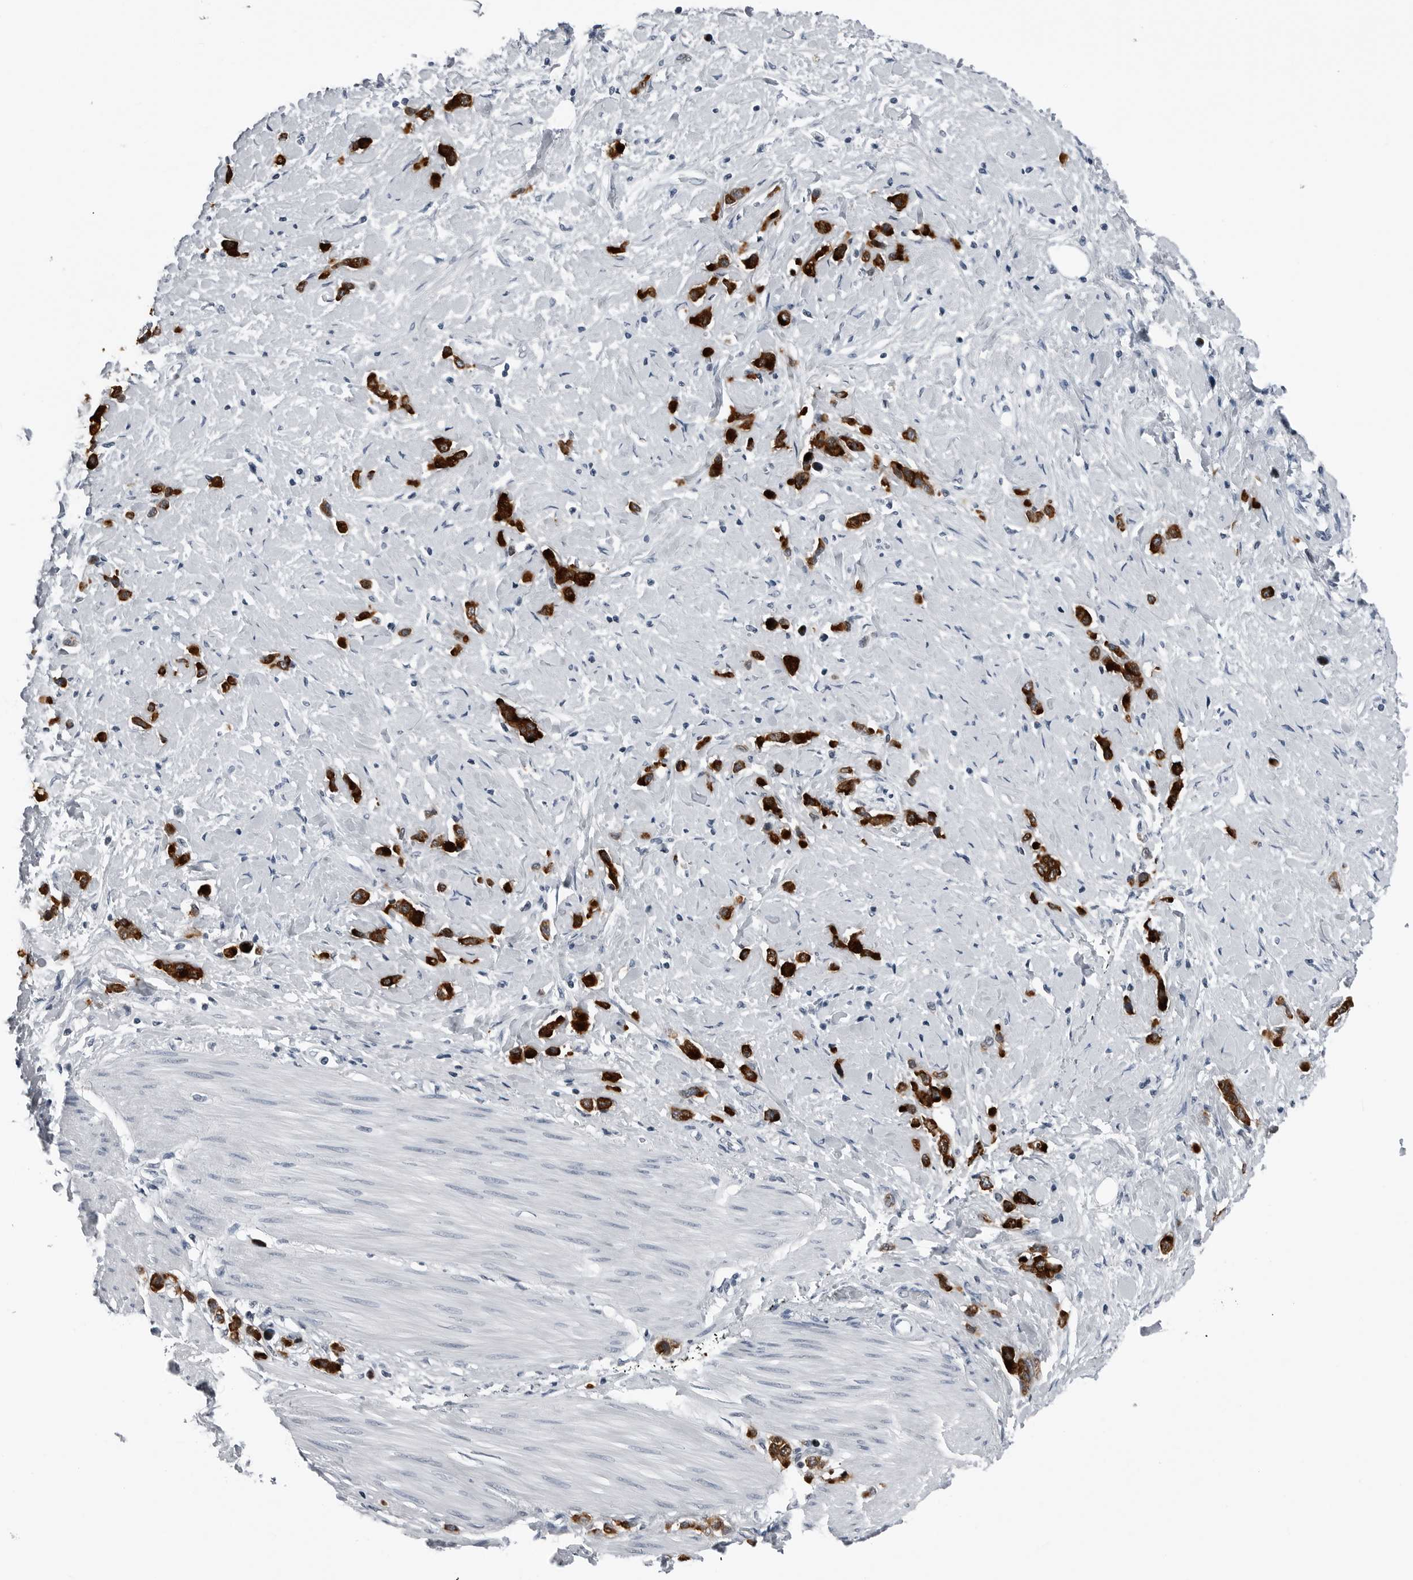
{"staining": {"intensity": "strong", "quantity": ">75%", "location": "cytoplasmic/membranous"}, "tissue": "stomach cancer", "cell_type": "Tumor cells", "image_type": "cancer", "snomed": [{"axis": "morphology", "description": "Adenocarcinoma, NOS"}, {"axis": "topography", "description": "Stomach"}], "caption": "Immunohistochemical staining of human stomach adenocarcinoma exhibits high levels of strong cytoplasmic/membranous protein expression in approximately >75% of tumor cells.", "gene": "SPINK1", "patient": {"sex": "female", "age": 65}}